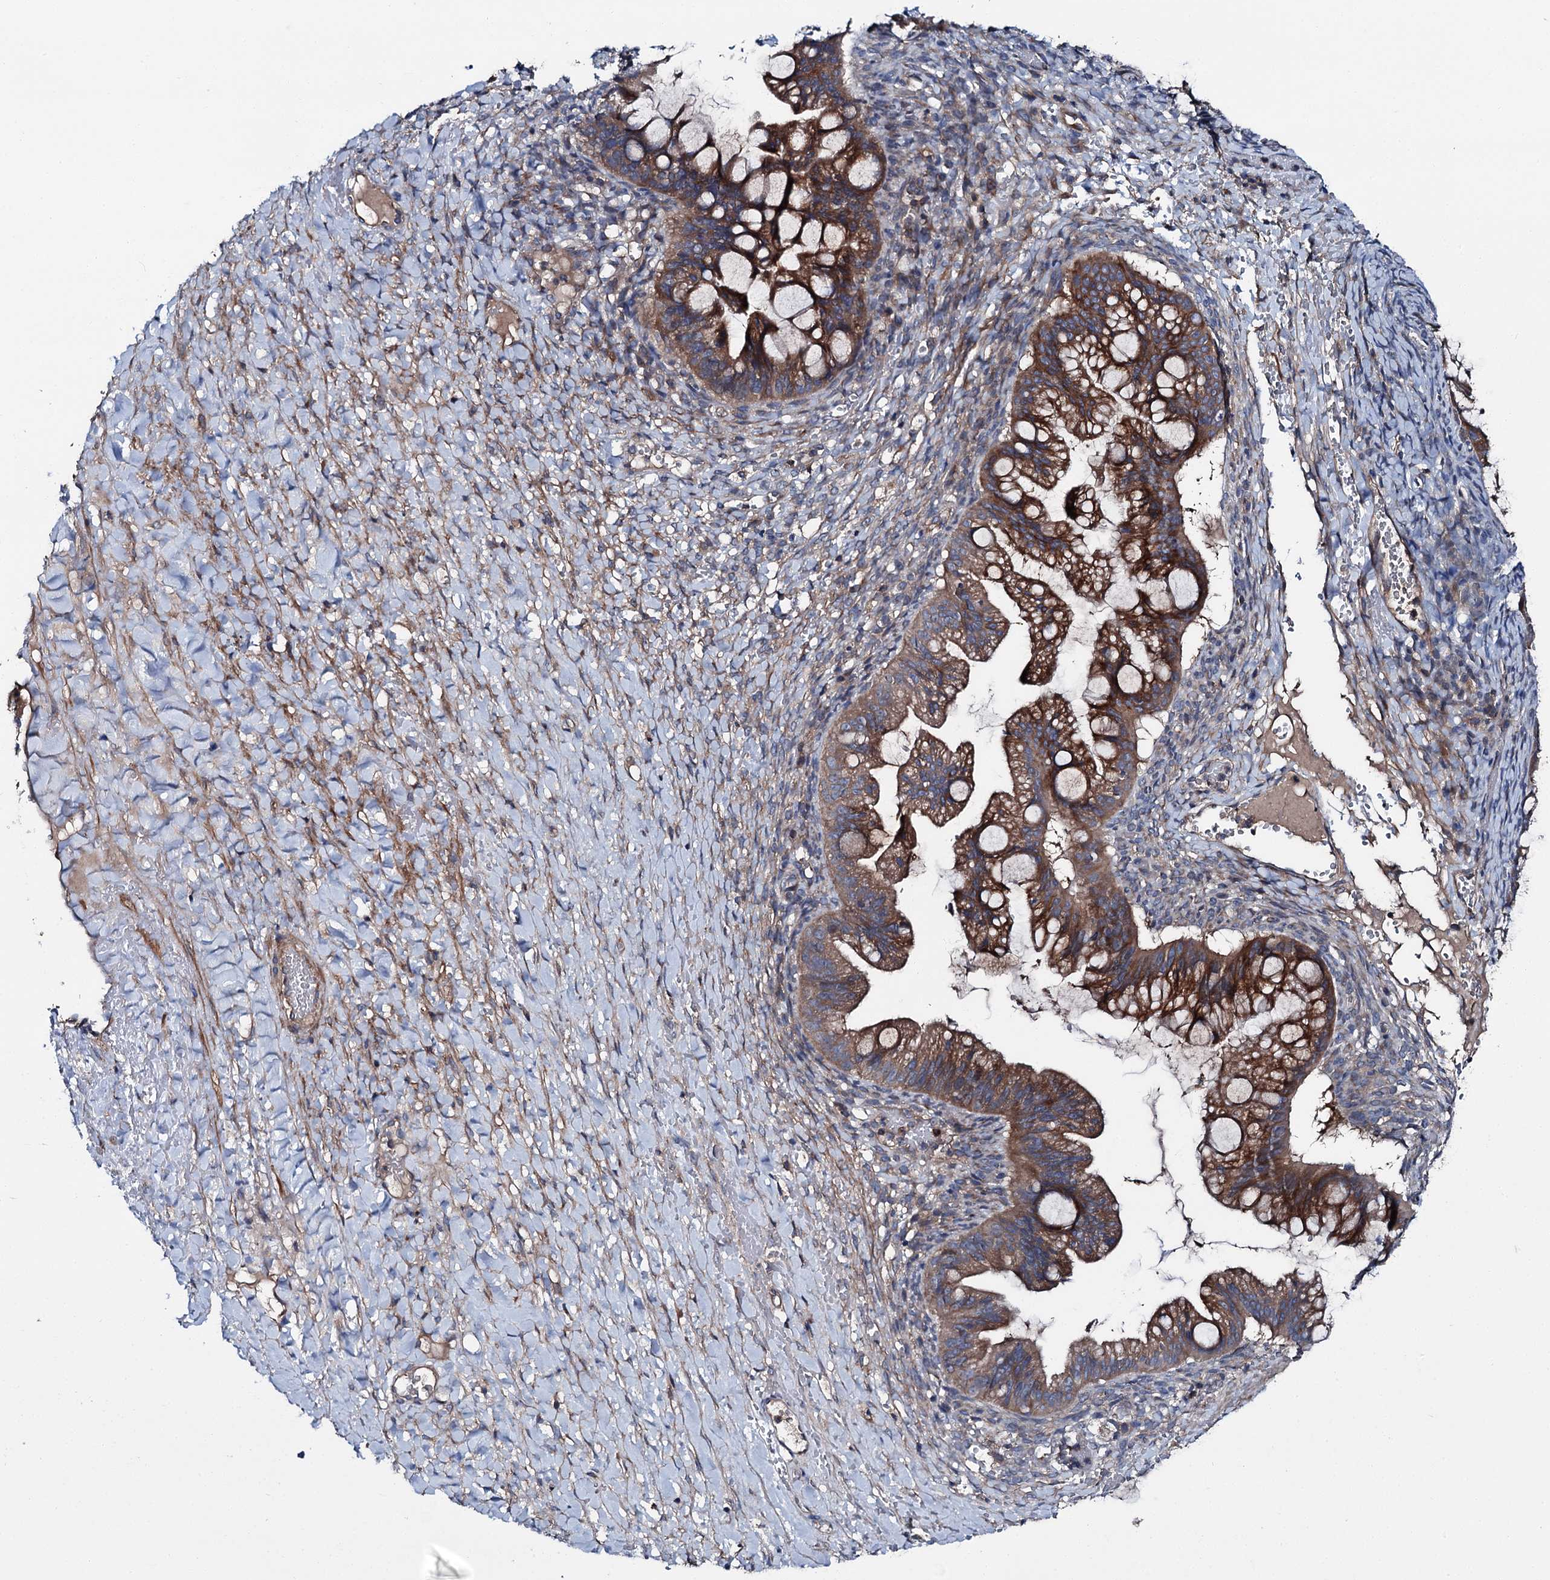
{"staining": {"intensity": "strong", "quantity": ">75%", "location": "cytoplasmic/membranous"}, "tissue": "ovarian cancer", "cell_type": "Tumor cells", "image_type": "cancer", "snomed": [{"axis": "morphology", "description": "Cystadenocarcinoma, mucinous, NOS"}, {"axis": "topography", "description": "Ovary"}], "caption": "Protein positivity by immunohistochemistry reveals strong cytoplasmic/membranous staining in about >75% of tumor cells in ovarian mucinous cystadenocarcinoma. (brown staining indicates protein expression, while blue staining denotes nuclei).", "gene": "SLC22A25", "patient": {"sex": "female", "age": 73}}